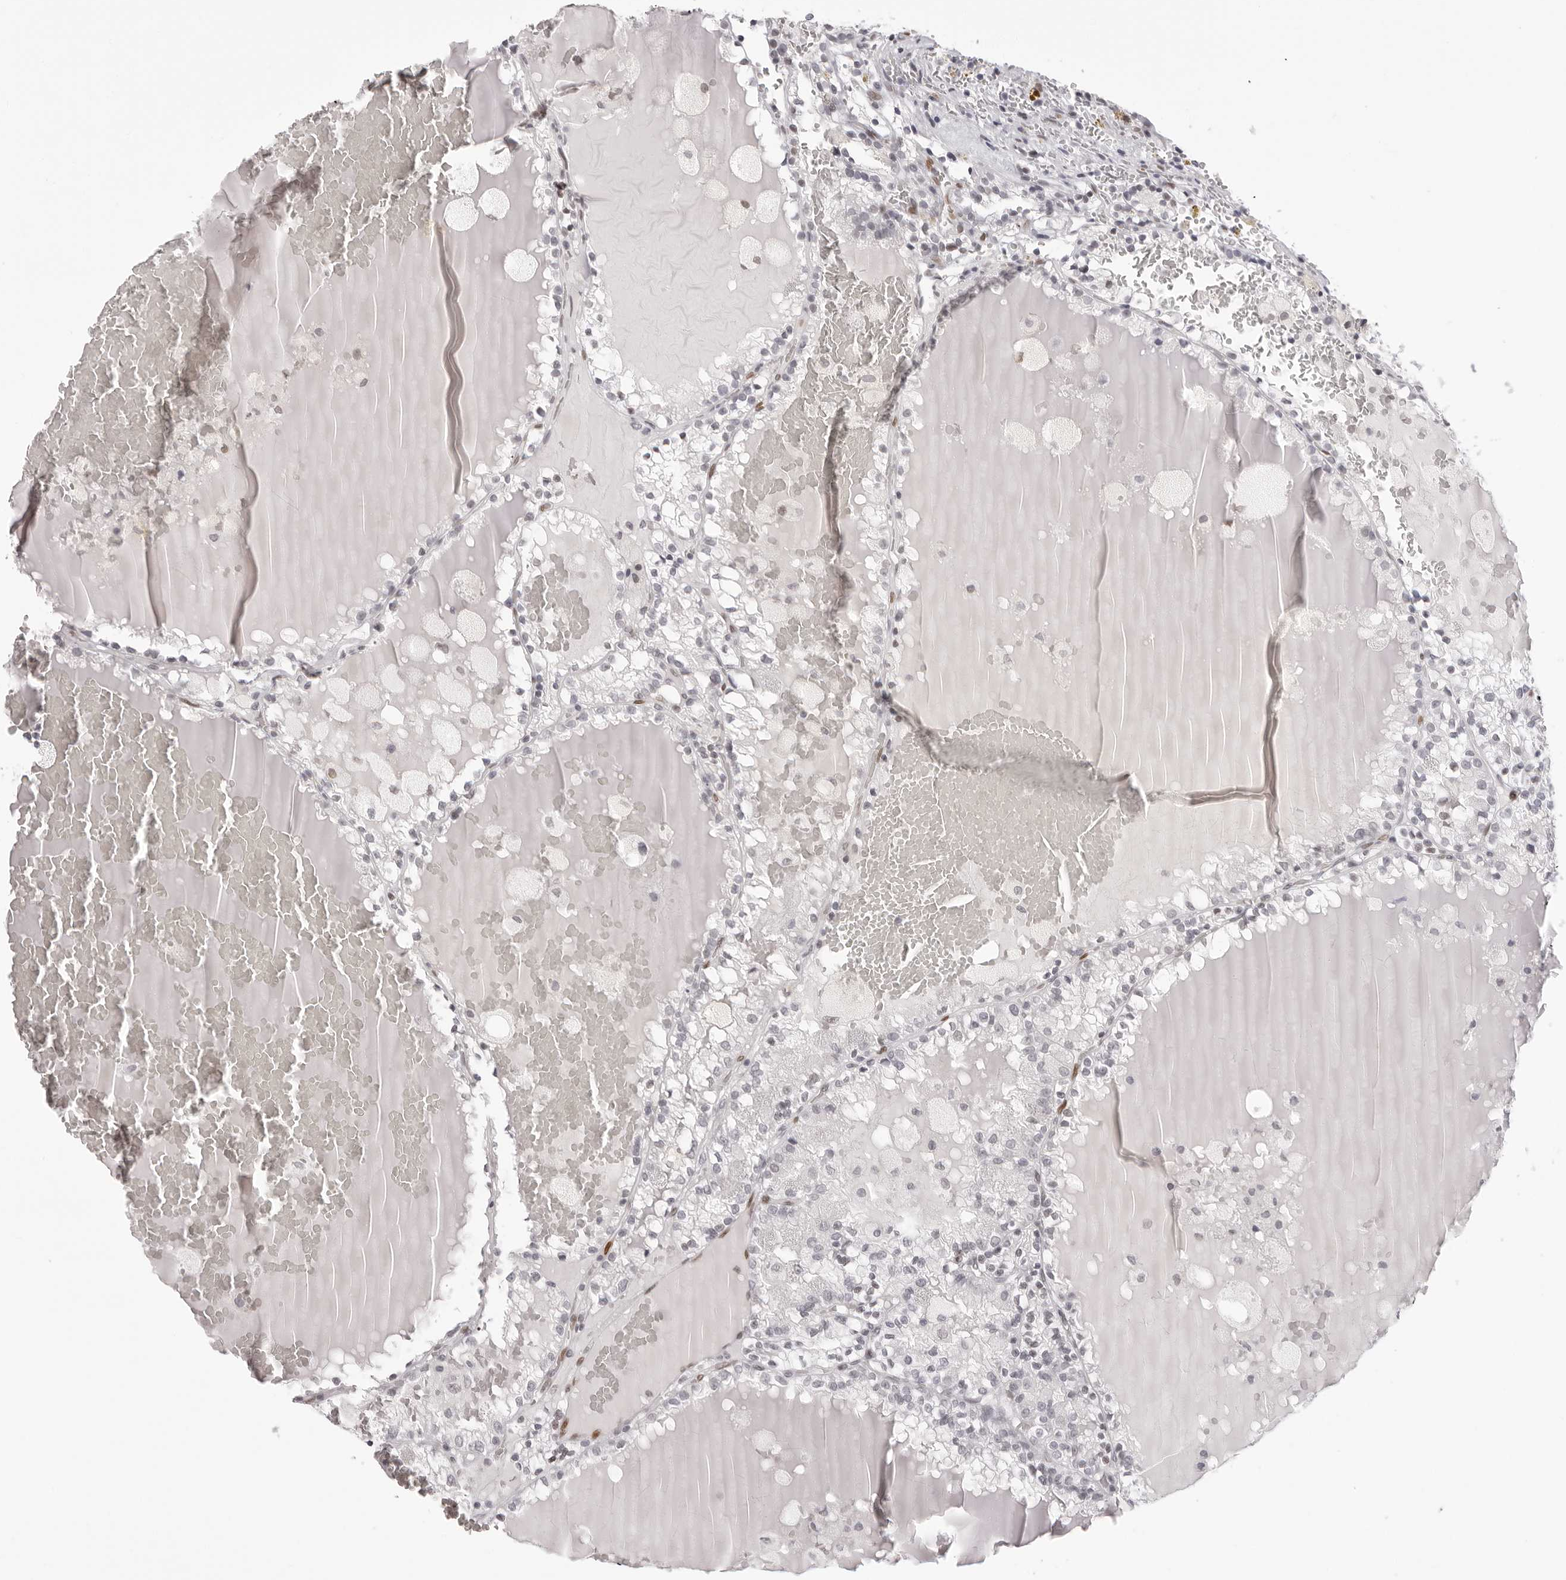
{"staining": {"intensity": "negative", "quantity": "none", "location": "none"}, "tissue": "renal cancer", "cell_type": "Tumor cells", "image_type": "cancer", "snomed": [{"axis": "morphology", "description": "Adenocarcinoma, NOS"}, {"axis": "topography", "description": "Kidney"}], "caption": "Photomicrograph shows no significant protein expression in tumor cells of renal cancer (adenocarcinoma).", "gene": "MAFK", "patient": {"sex": "female", "age": 56}}